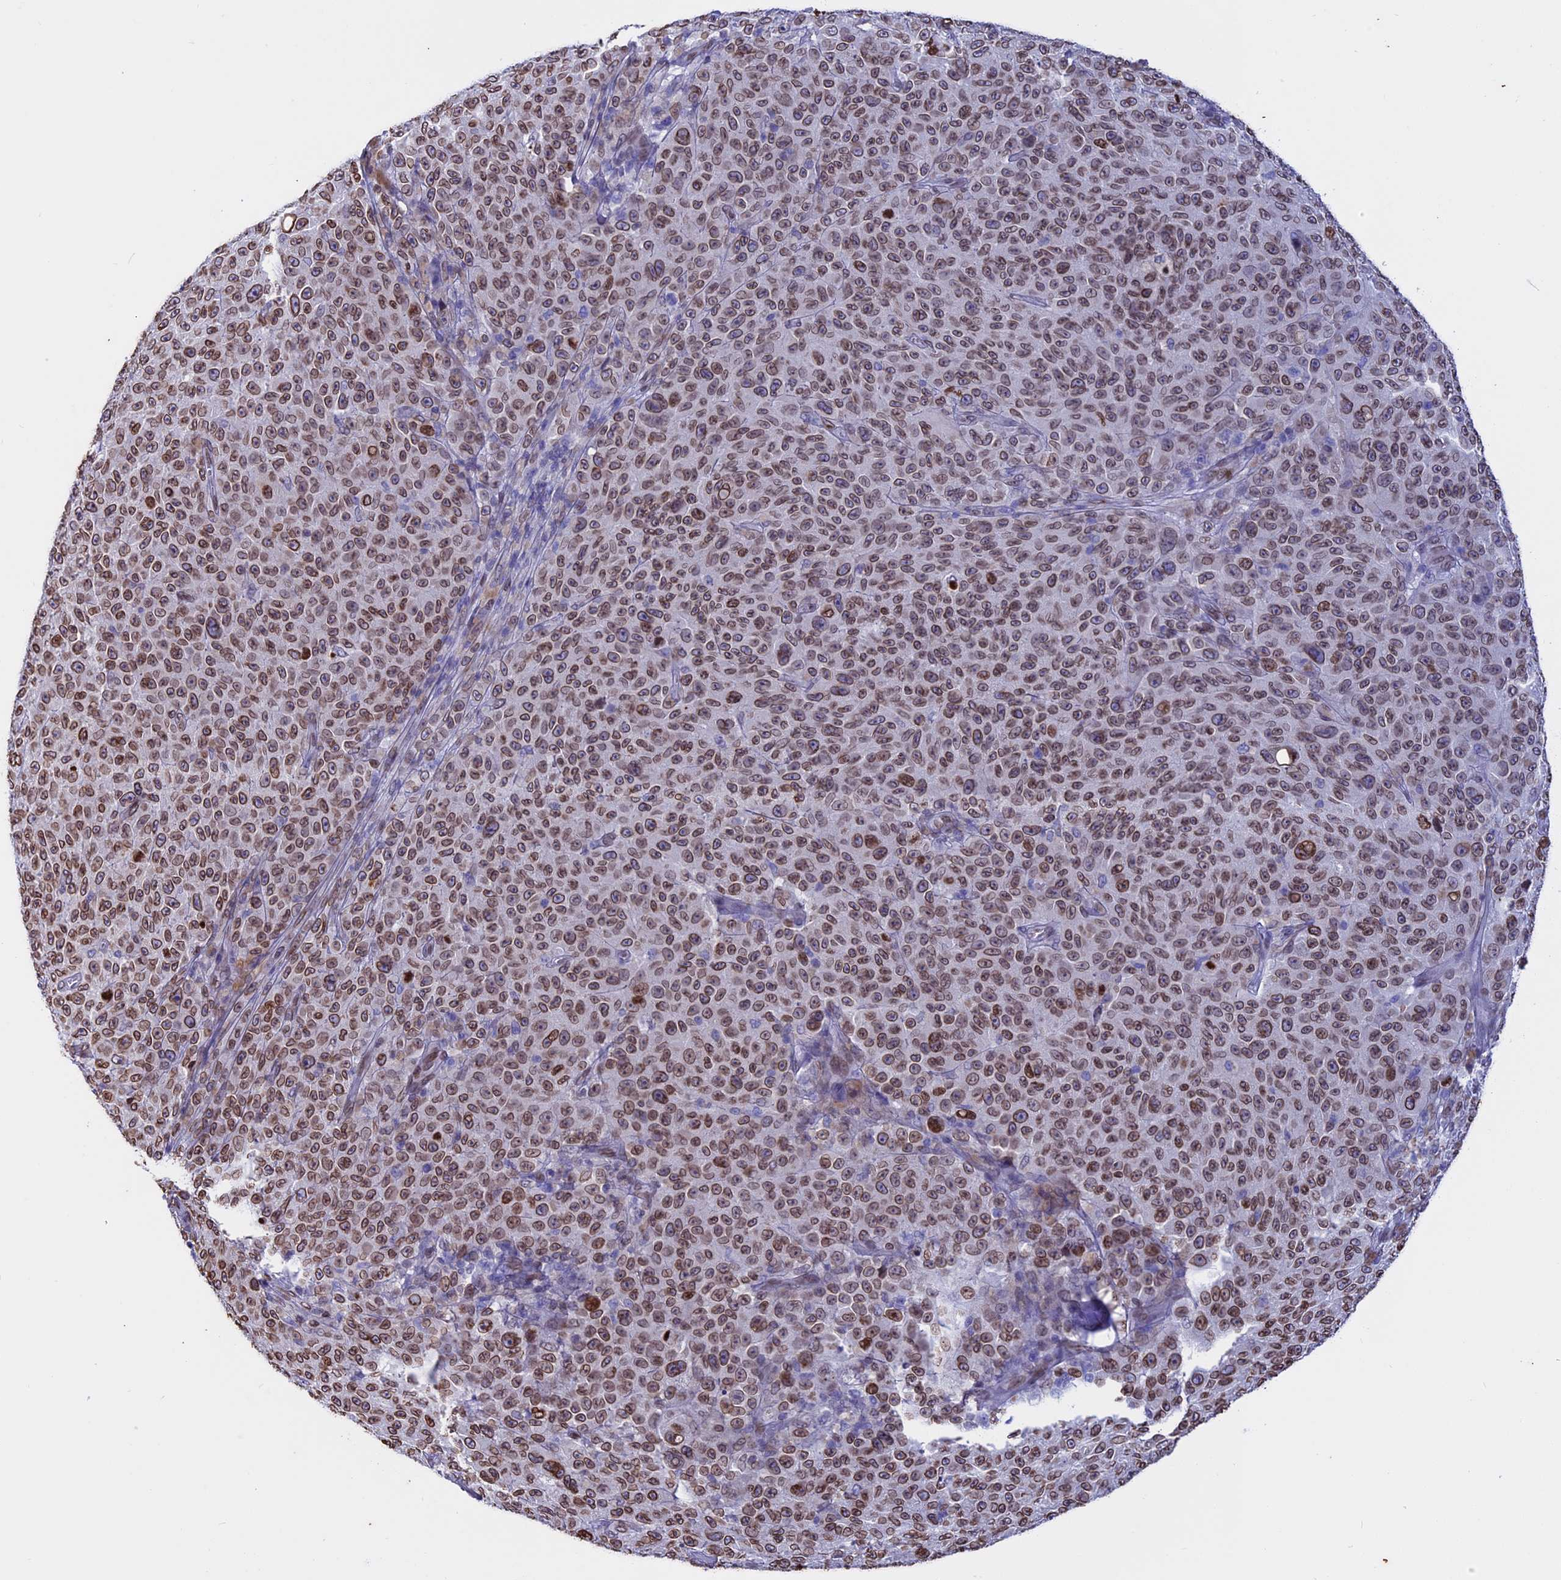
{"staining": {"intensity": "moderate", "quantity": ">75%", "location": "cytoplasmic/membranous,nuclear"}, "tissue": "melanoma", "cell_type": "Tumor cells", "image_type": "cancer", "snomed": [{"axis": "morphology", "description": "Malignant melanoma, NOS"}, {"axis": "topography", "description": "Skin"}], "caption": "Immunohistochemical staining of human melanoma displays medium levels of moderate cytoplasmic/membranous and nuclear protein expression in about >75% of tumor cells. The staining was performed using DAB, with brown indicating positive protein expression. Nuclei are stained blue with hematoxylin.", "gene": "TMPRSS7", "patient": {"sex": "female", "age": 82}}